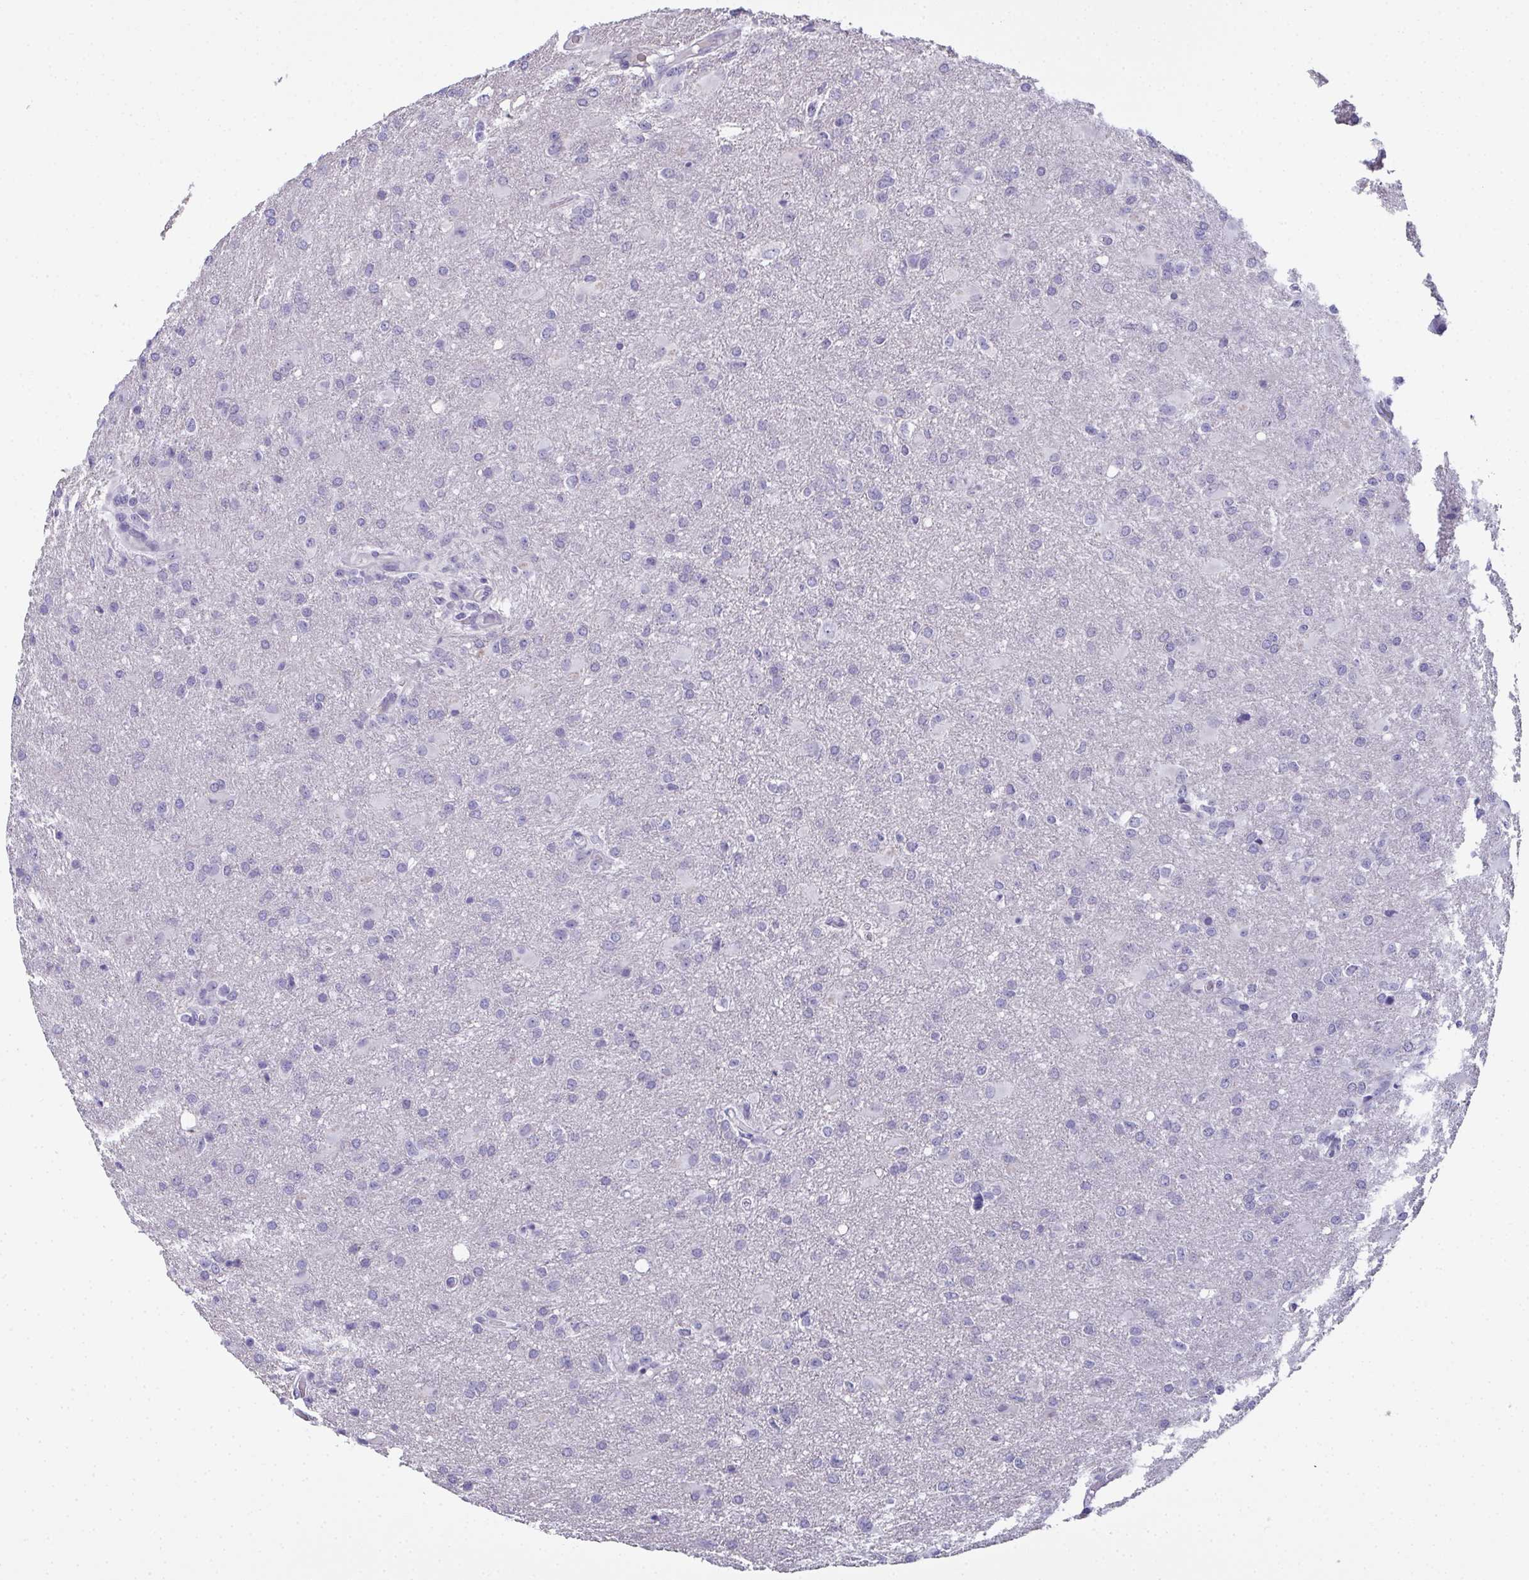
{"staining": {"intensity": "negative", "quantity": "none", "location": "none"}, "tissue": "glioma", "cell_type": "Tumor cells", "image_type": "cancer", "snomed": [{"axis": "morphology", "description": "Glioma, malignant, High grade"}, {"axis": "topography", "description": "Brain"}], "caption": "The photomicrograph demonstrates no significant staining in tumor cells of glioma.", "gene": "SLC36A2", "patient": {"sex": "male", "age": 68}}